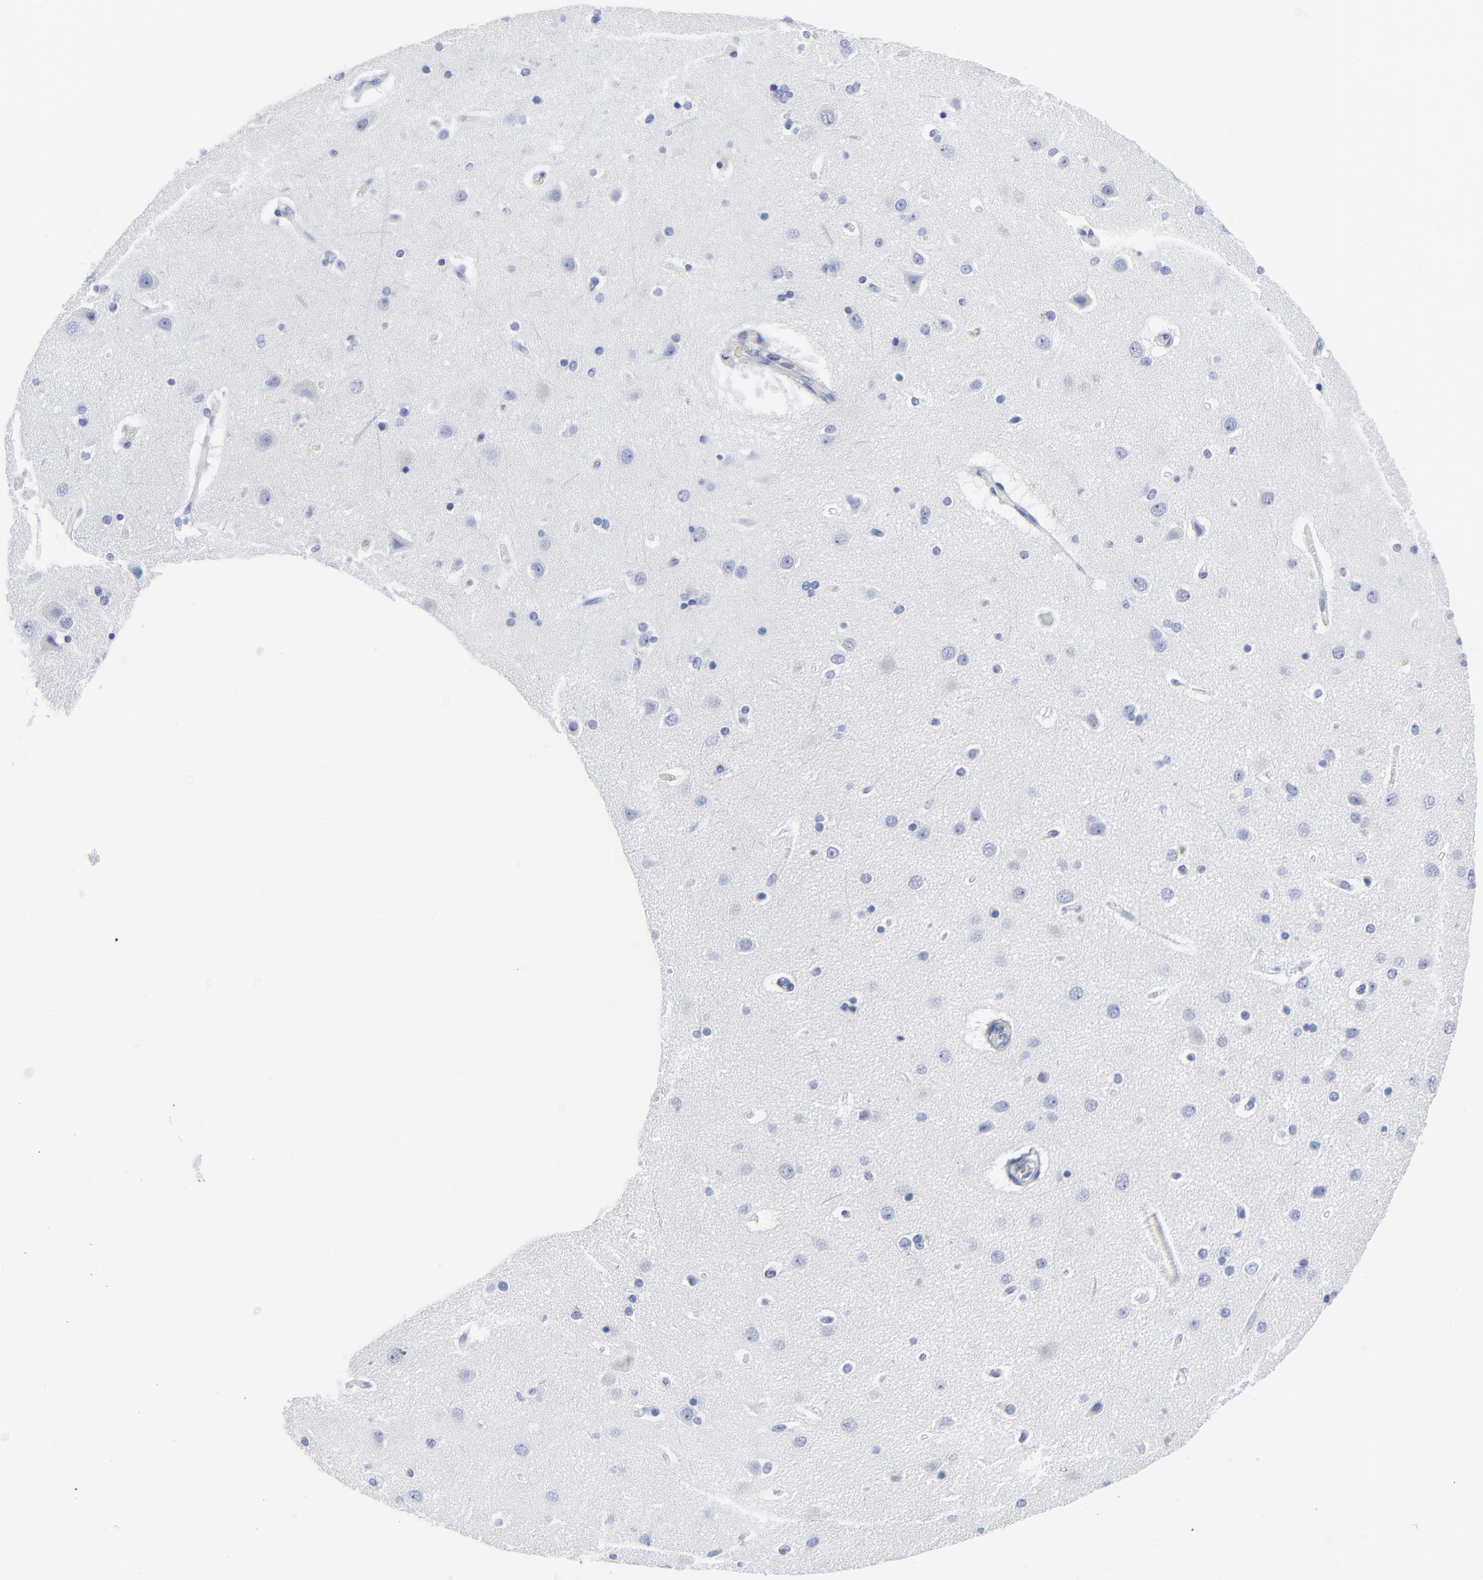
{"staining": {"intensity": "negative", "quantity": "none", "location": "none"}, "tissue": "cerebral cortex", "cell_type": "Endothelial cells", "image_type": "normal", "snomed": [{"axis": "morphology", "description": "Normal tissue, NOS"}, {"axis": "topography", "description": "Cerebral cortex"}], "caption": "The IHC histopathology image has no significant staining in endothelial cells of cerebral cortex.", "gene": "STAT2", "patient": {"sex": "female", "age": 54}}